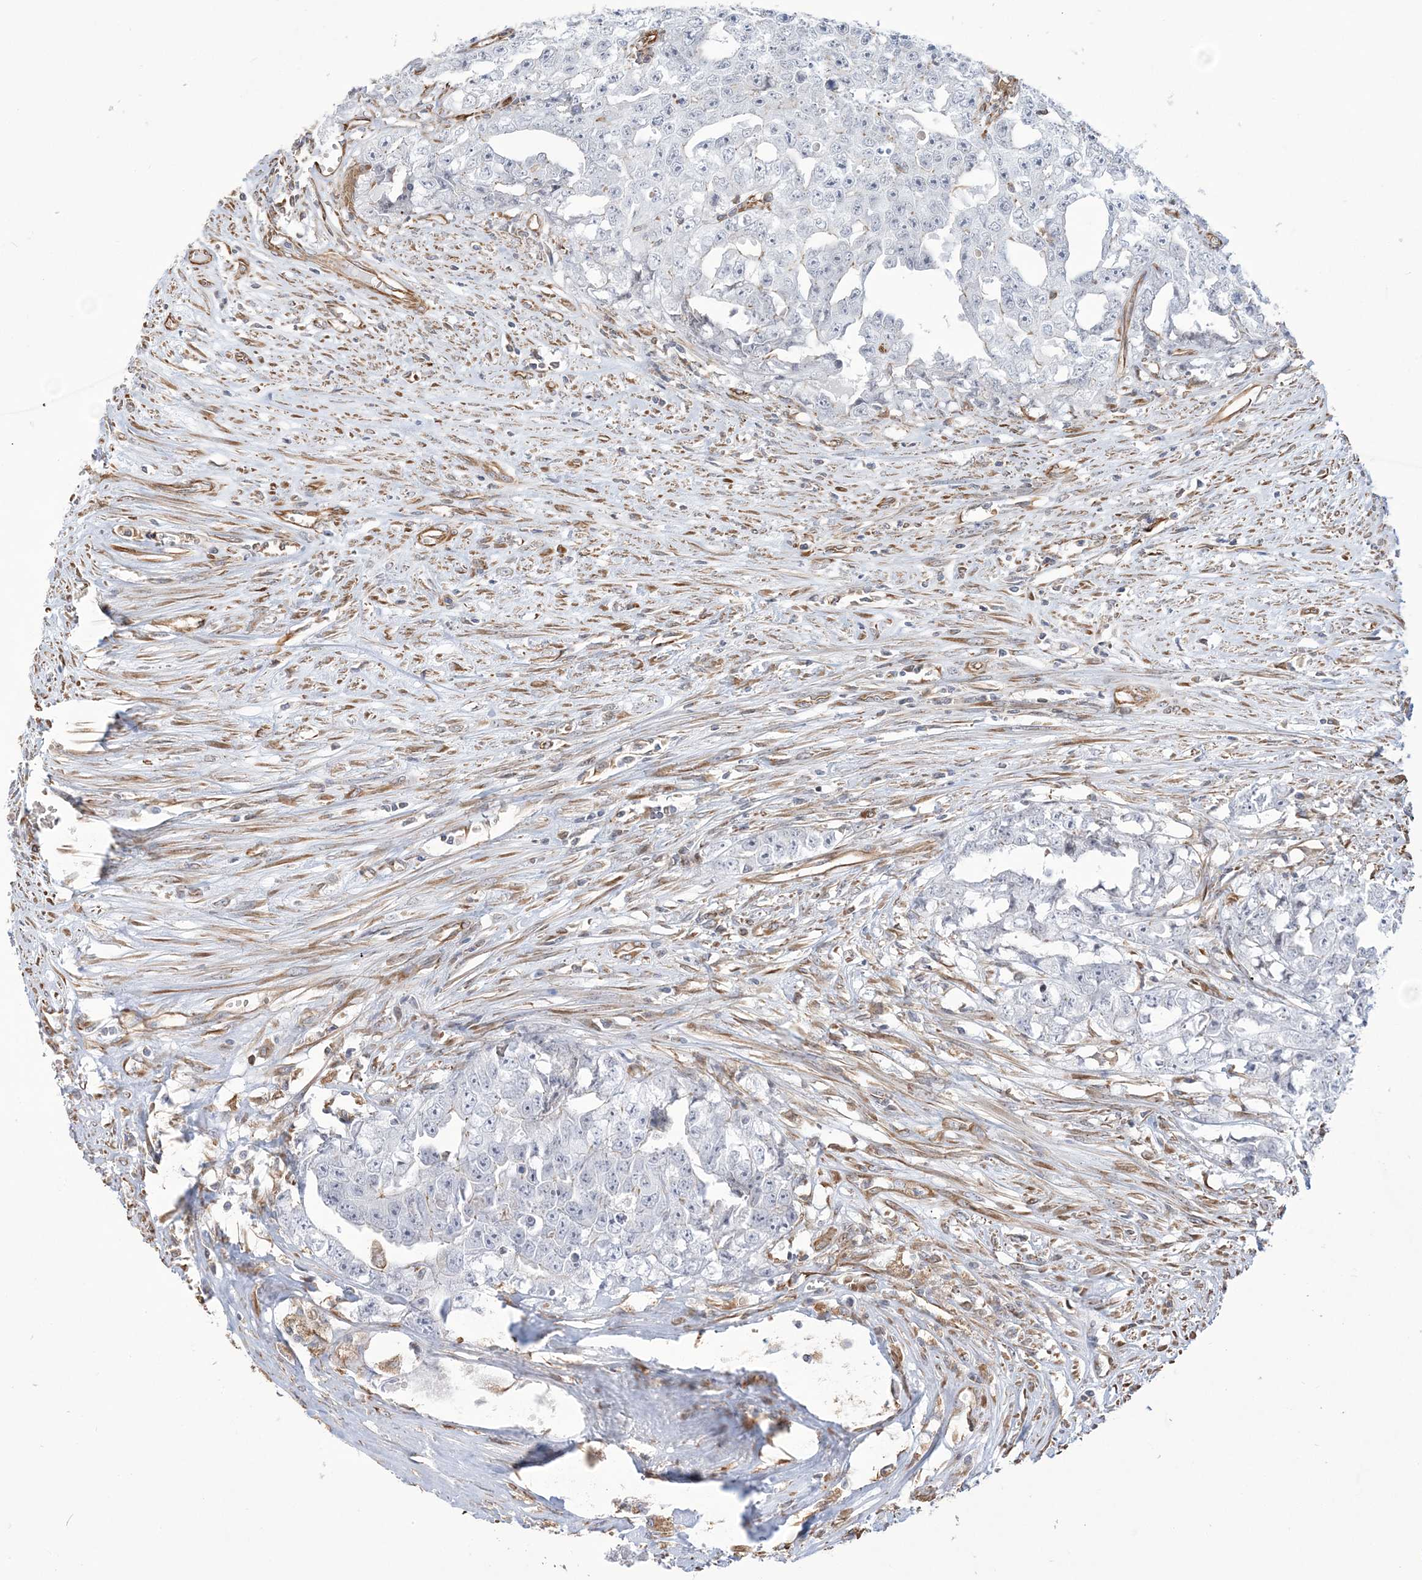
{"staining": {"intensity": "negative", "quantity": "none", "location": "none"}, "tissue": "testis cancer", "cell_type": "Tumor cells", "image_type": "cancer", "snomed": [{"axis": "morphology", "description": "Seminoma, NOS"}, {"axis": "morphology", "description": "Carcinoma, Embryonal, NOS"}, {"axis": "topography", "description": "Testis"}], "caption": "A high-resolution micrograph shows immunohistochemistry staining of embryonal carcinoma (testis), which displays no significant expression in tumor cells. The staining is performed using DAB brown chromogen with nuclei counter-stained in using hematoxylin.", "gene": "ZNF821", "patient": {"sex": "male", "age": 43}}